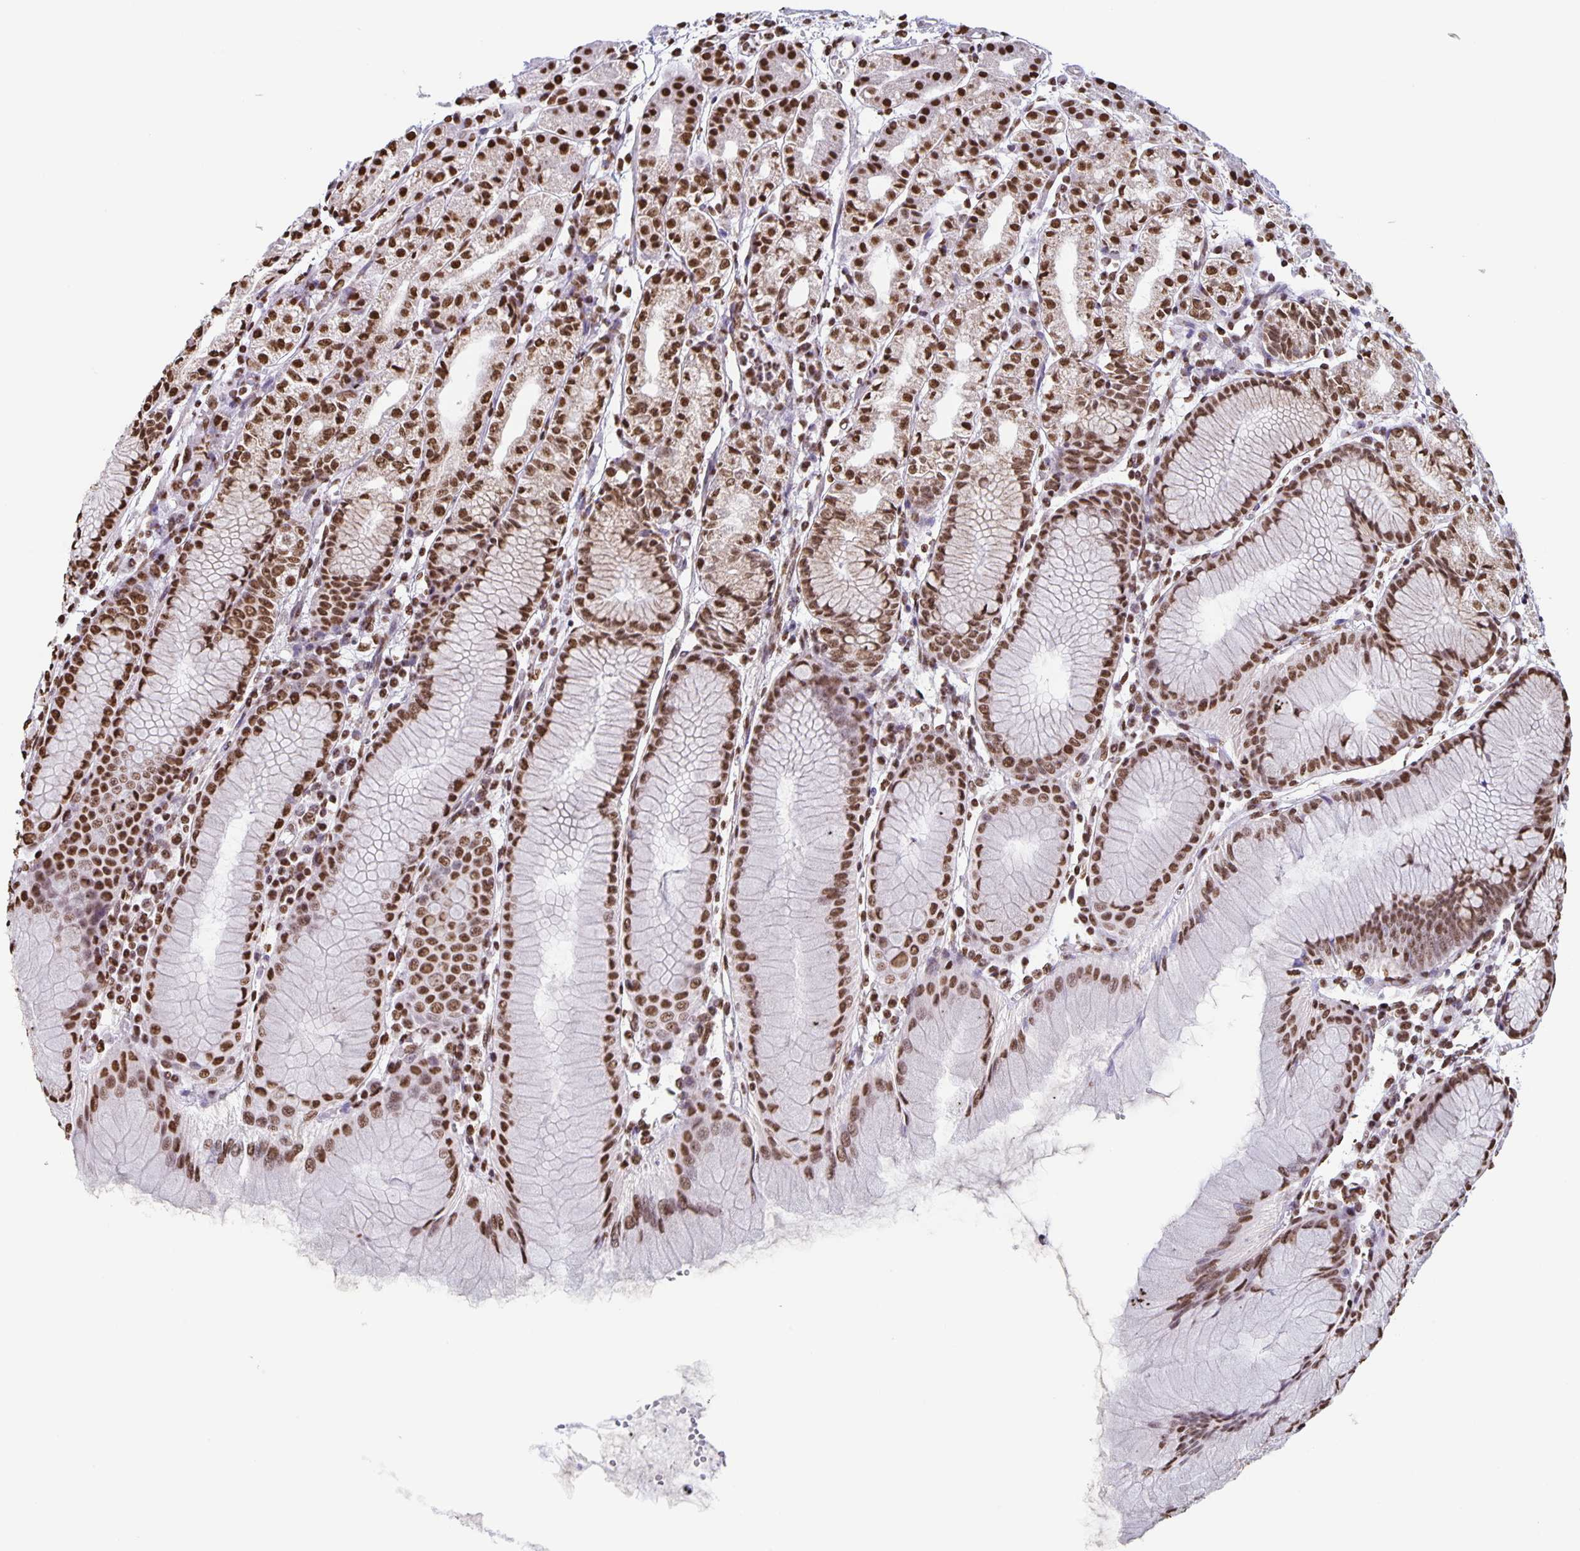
{"staining": {"intensity": "moderate", "quantity": ">75%", "location": "nuclear"}, "tissue": "stomach", "cell_type": "Glandular cells", "image_type": "normal", "snomed": [{"axis": "morphology", "description": "Normal tissue, NOS"}, {"axis": "topography", "description": "Stomach"}], "caption": "A histopathology image of human stomach stained for a protein exhibits moderate nuclear brown staining in glandular cells. Nuclei are stained in blue.", "gene": "DUT", "patient": {"sex": "female", "age": 57}}